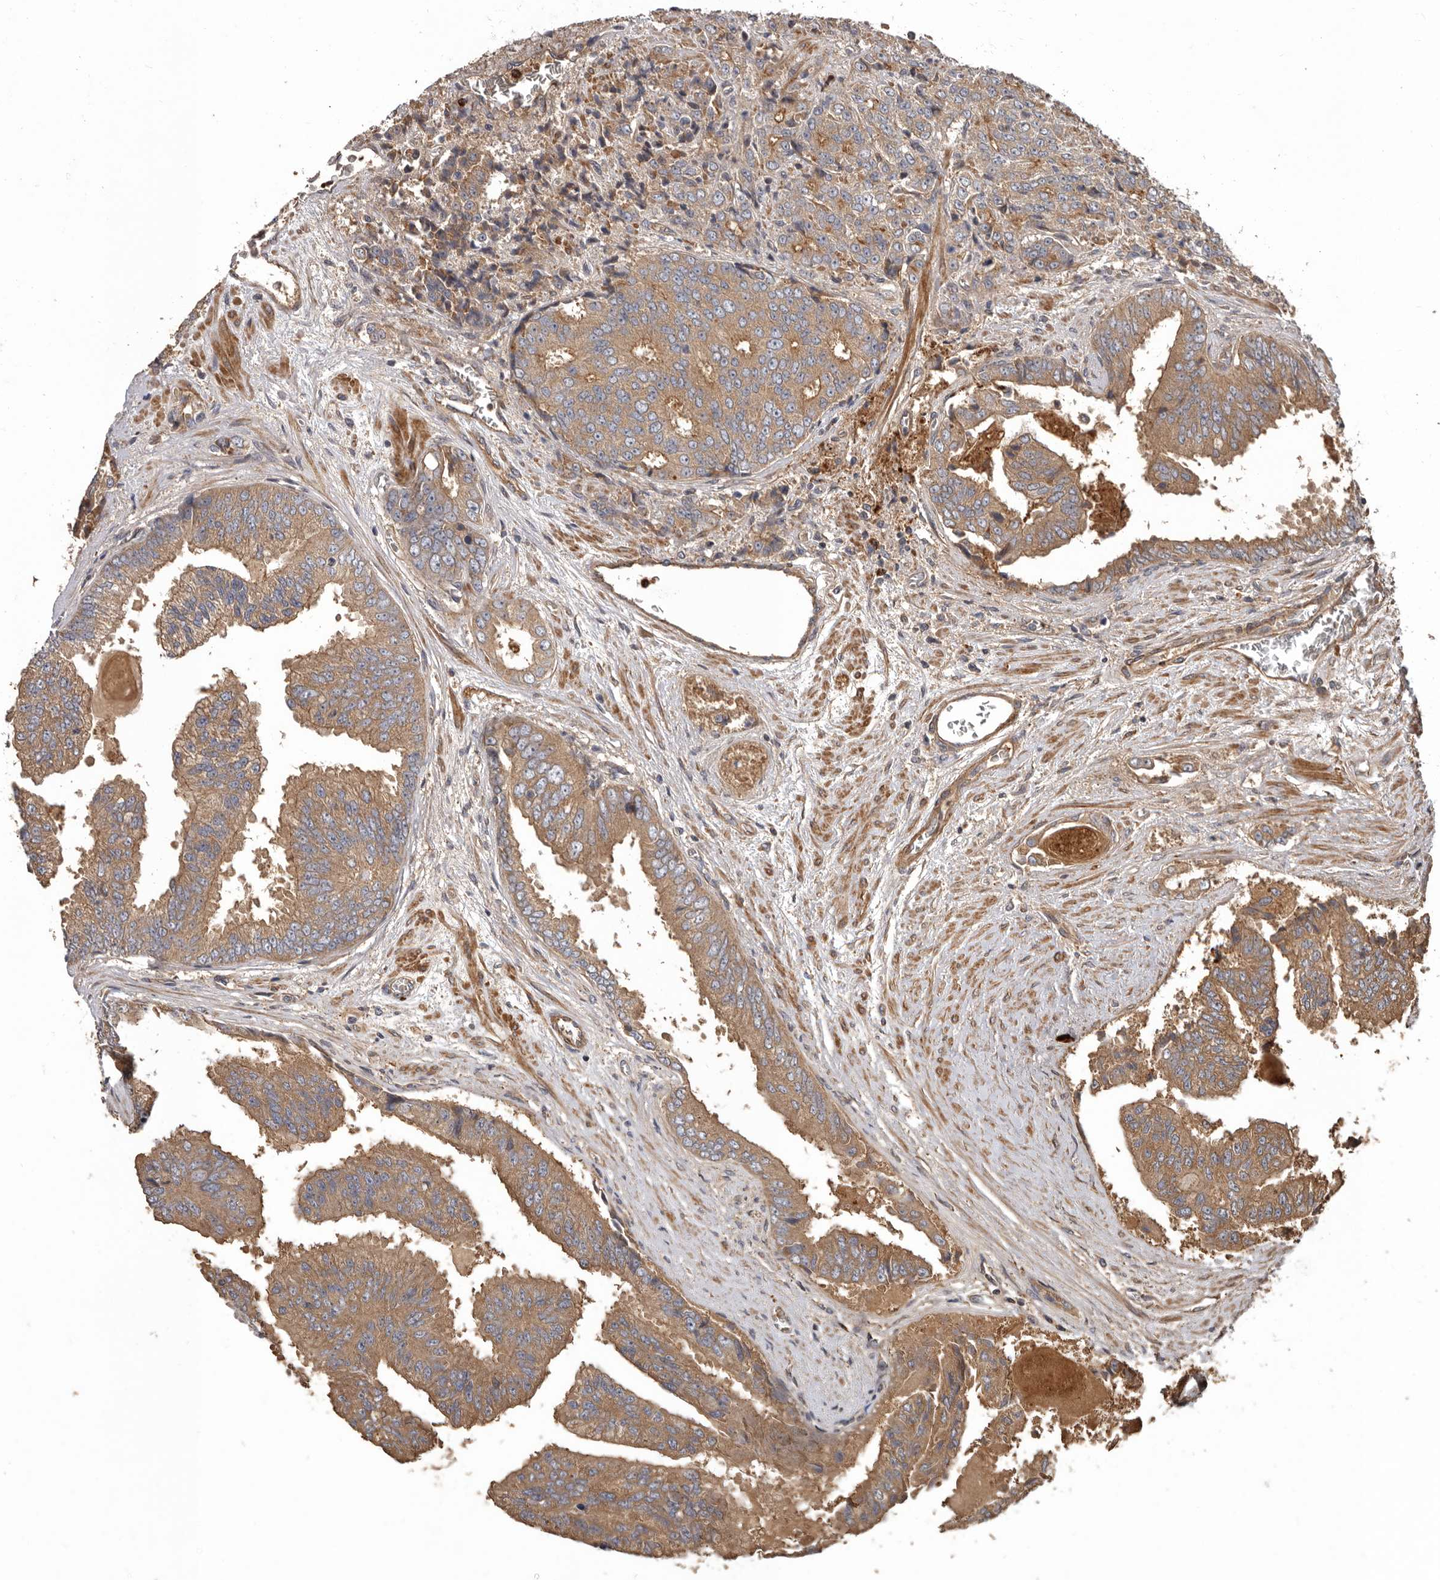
{"staining": {"intensity": "moderate", "quantity": ">75%", "location": "cytoplasmic/membranous"}, "tissue": "prostate cancer", "cell_type": "Tumor cells", "image_type": "cancer", "snomed": [{"axis": "morphology", "description": "Adenocarcinoma, High grade"}, {"axis": "topography", "description": "Prostate"}], "caption": "Immunohistochemical staining of human prostate adenocarcinoma (high-grade) exhibits moderate cytoplasmic/membranous protein positivity in about >75% of tumor cells.", "gene": "ARHGEF5", "patient": {"sex": "male", "age": 58}}